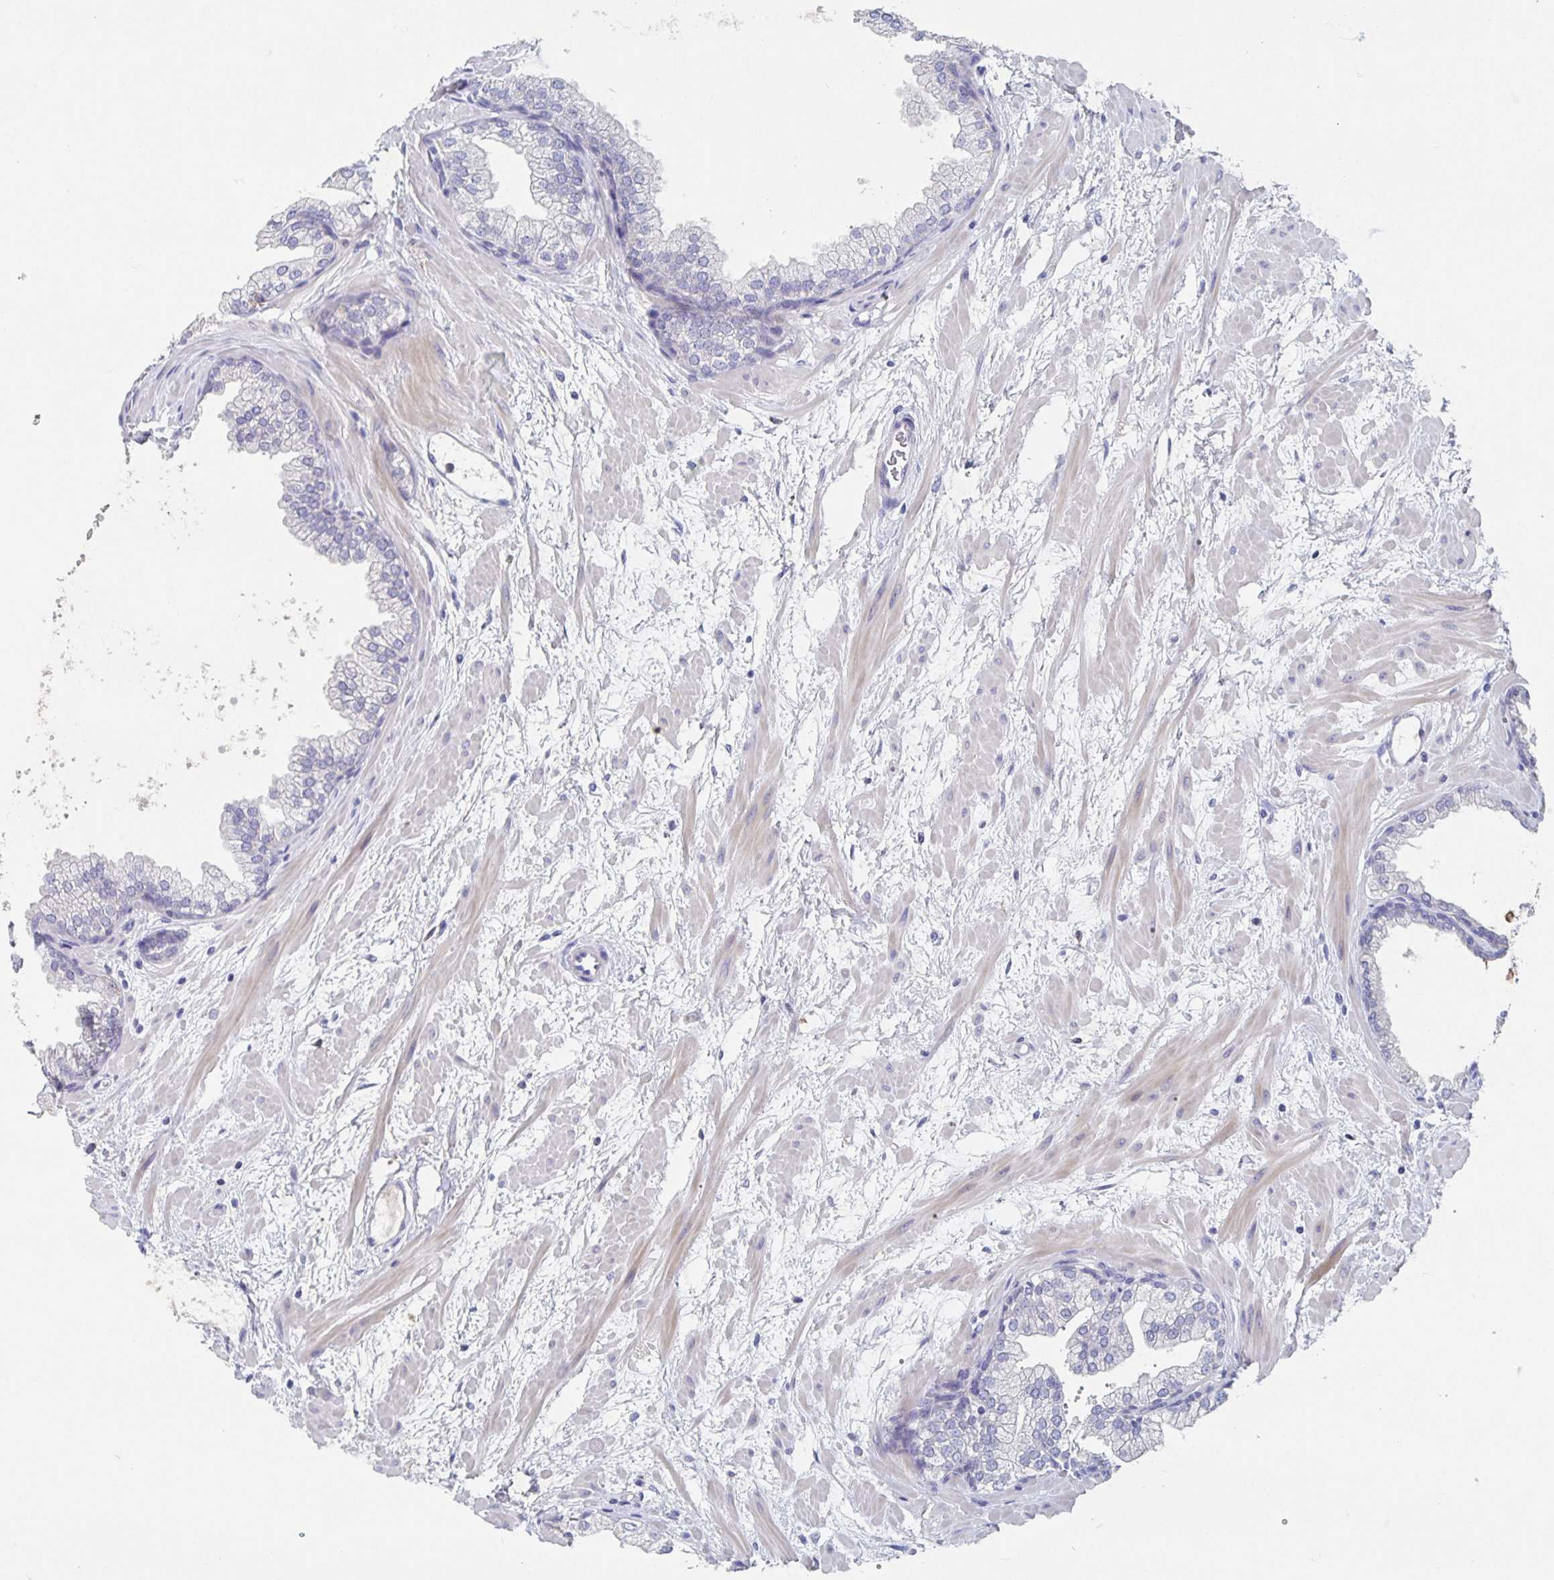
{"staining": {"intensity": "moderate", "quantity": "<25%", "location": "cytoplasmic/membranous"}, "tissue": "prostate", "cell_type": "Glandular cells", "image_type": "normal", "snomed": [{"axis": "morphology", "description": "Normal tissue, NOS"}, {"axis": "topography", "description": "Prostate"}], "caption": "About <25% of glandular cells in unremarkable human prostate exhibit moderate cytoplasmic/membranous protein expression as visualized by brown immunohistochemical staining.", "gene": "CDC42BPG", "patient": {"sex": "male", "age": 37}}